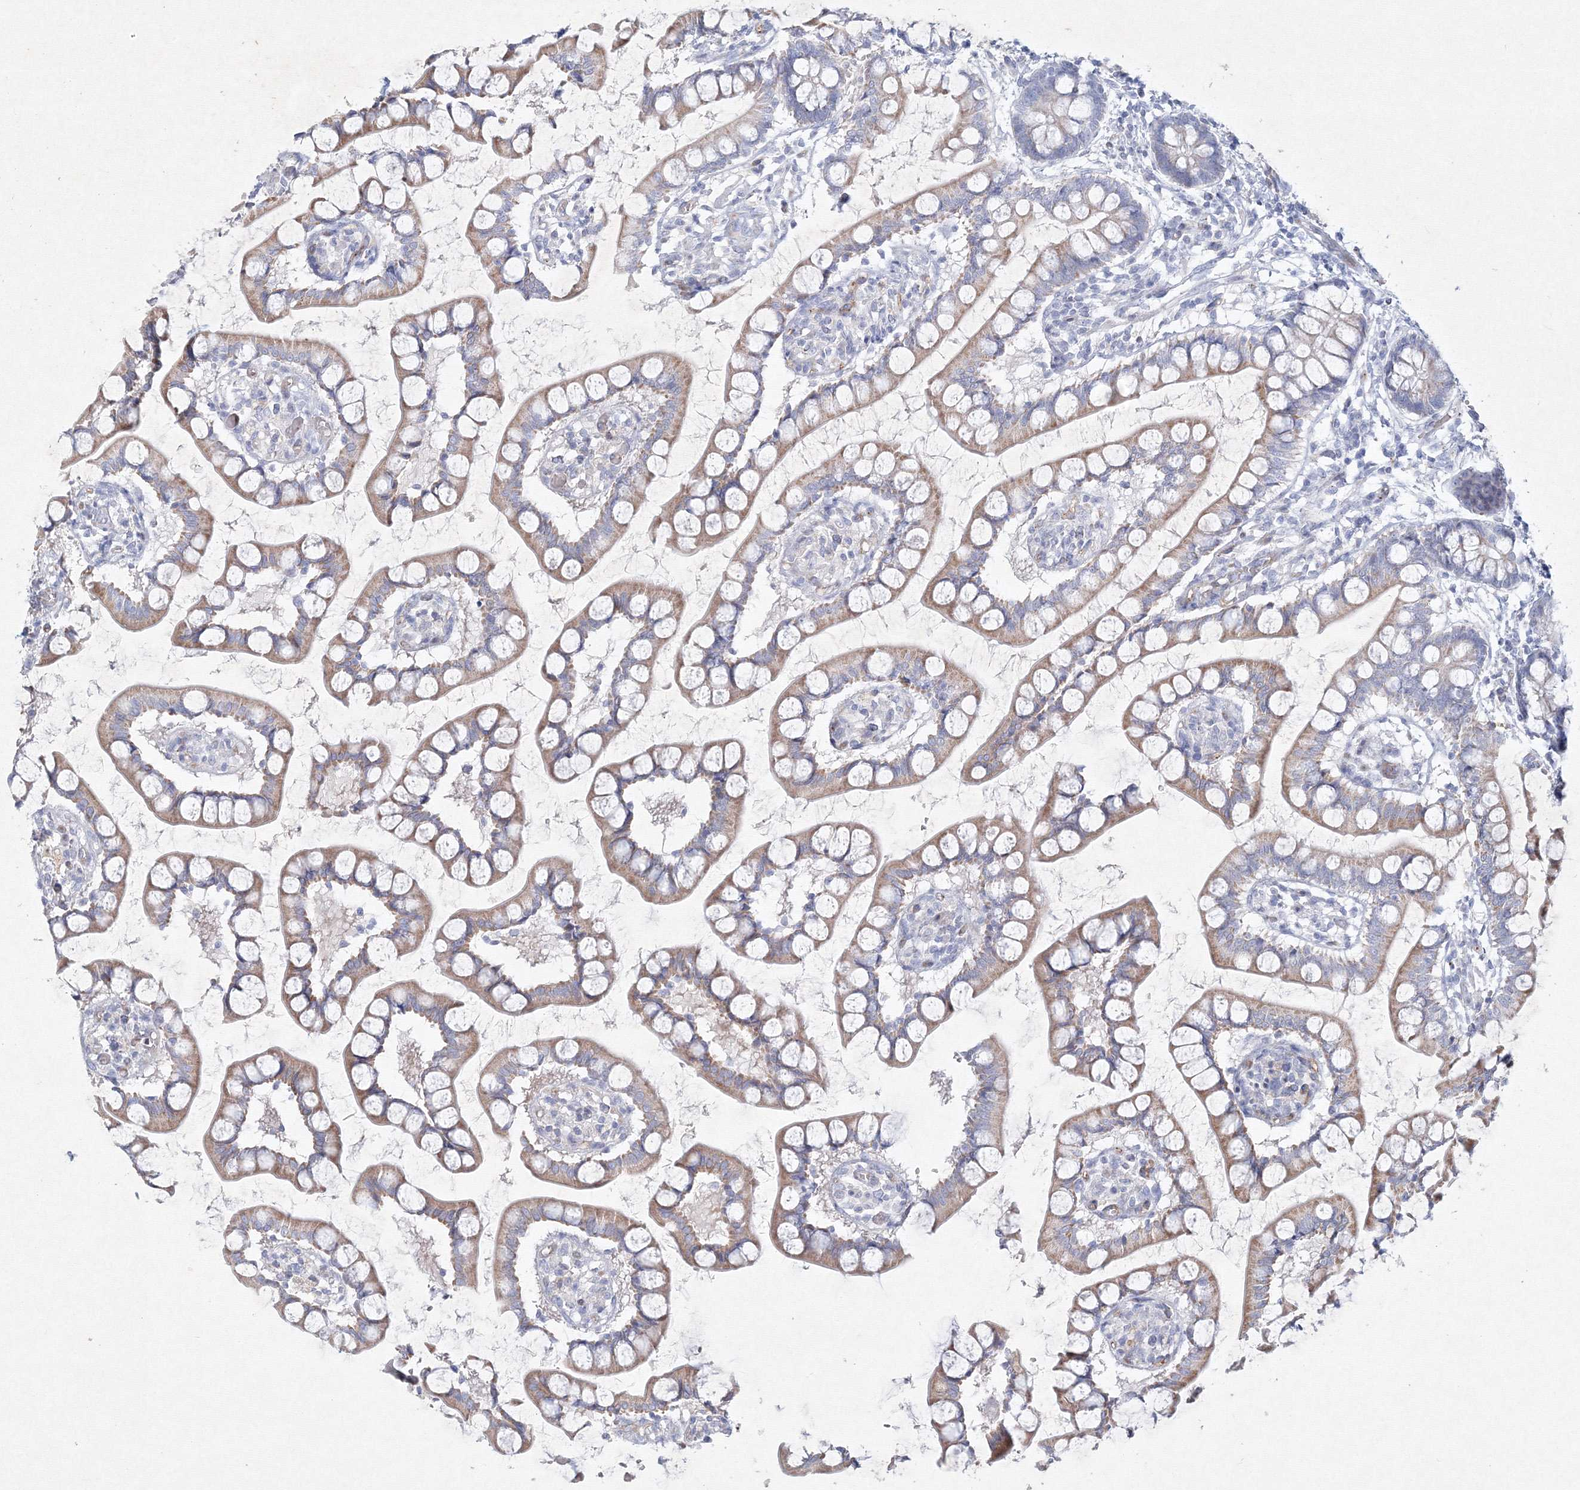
{"staining": {"intensity": "moderate", "quantity": ">75%", "location": "cytoplasmic/membranous"}, "tissue": "small intestine", "cell_type": "Glandular cells", "image_type": "normal", "snomed": [{"axis": "morphology", "description": "Normal tissue, NOS"}, {"axis": "topography", "description": "Small intestine"}], "caption": "Small intestine stained for a protein (brown) exhibits moderate cytoplasmic/membranous positive staining in approximately >75% of glandular cells.", "gene": "CXXC4", "patient": {"sex": "male", "age": 52}}